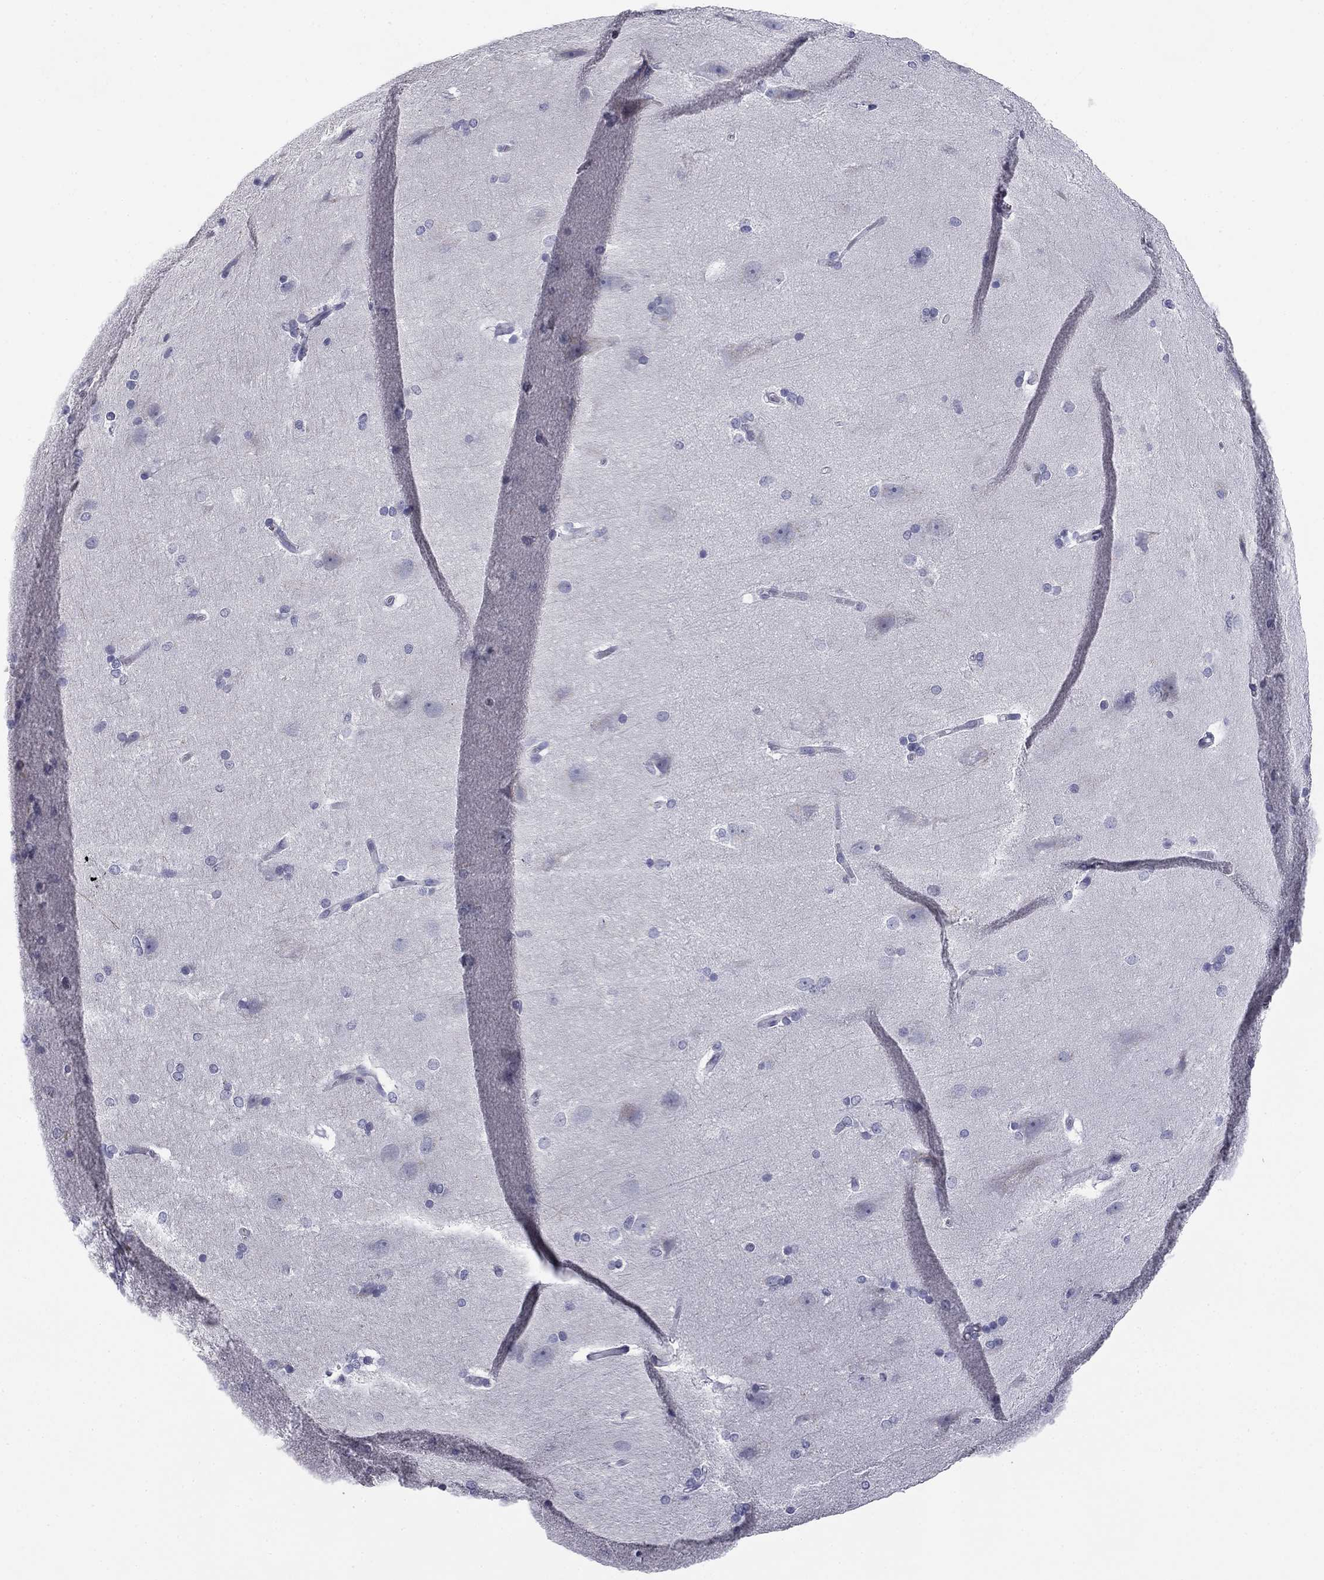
{"staining": {"intensity": "negative", "quantity": "none", "location": "none"}, "tissue": "hippocampus", "cell_type": "Glial cells", "image_type": "normal", "snomed": [{"axis": "morphology", "description": "Normal tissue, NOS"}, {"axis": "topography", "description": "Cerebral cortex"}, {"axis": "topography", "description": "Hippocampus"}], "caption": "Glial cells show no significant protein staining in normal hippocampus. (Stains: DAB (3,3'-diaminobenzidine) IHC with hematoxylin counter stain, Microscopy: brightfield microscopy at high magnification).", "gene": "TRAT1", "patient": {"sex": "female", "age": 19}}